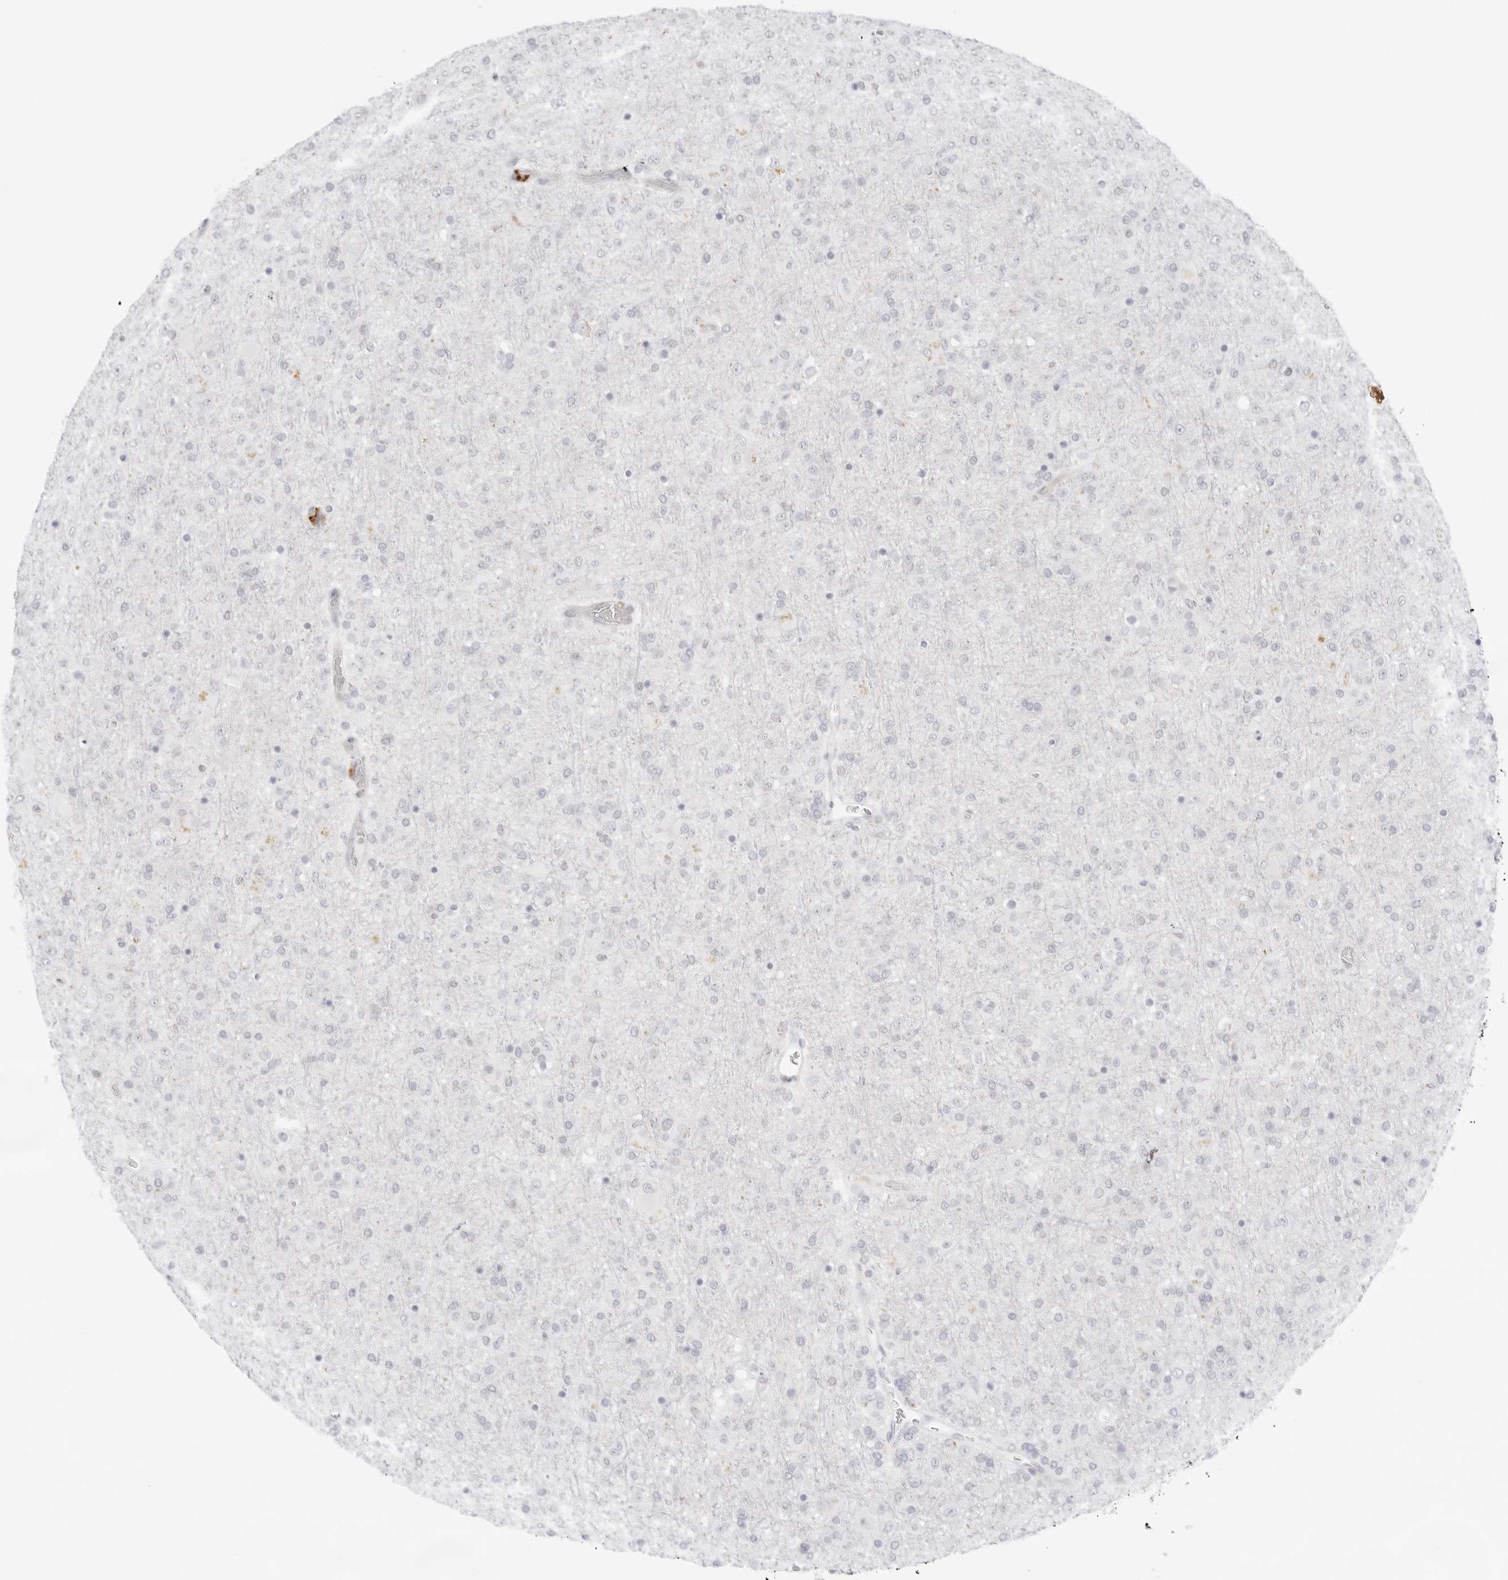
{"staining": {"intensity": "negative", "quantity": "none", "location": "none"}, "tissue": "glioma", "cell_type": "Tumor cells", "image_type": "cancer", "snomed": [{"axis": "morphology", "description": "Glioma, malignant, Low grade"}, {"axis": "topography", "description": "Brain"}], "caption": "IHC micrograph of neoplastic tissue: glioma stained with DAB (3,3'-diaminobenzidine) displays no significant protein expression in tumor cells. Nuclei are stained in blue.", "gene": "TNFRSF14", "patient": {"sex": "male", "age": 65}}